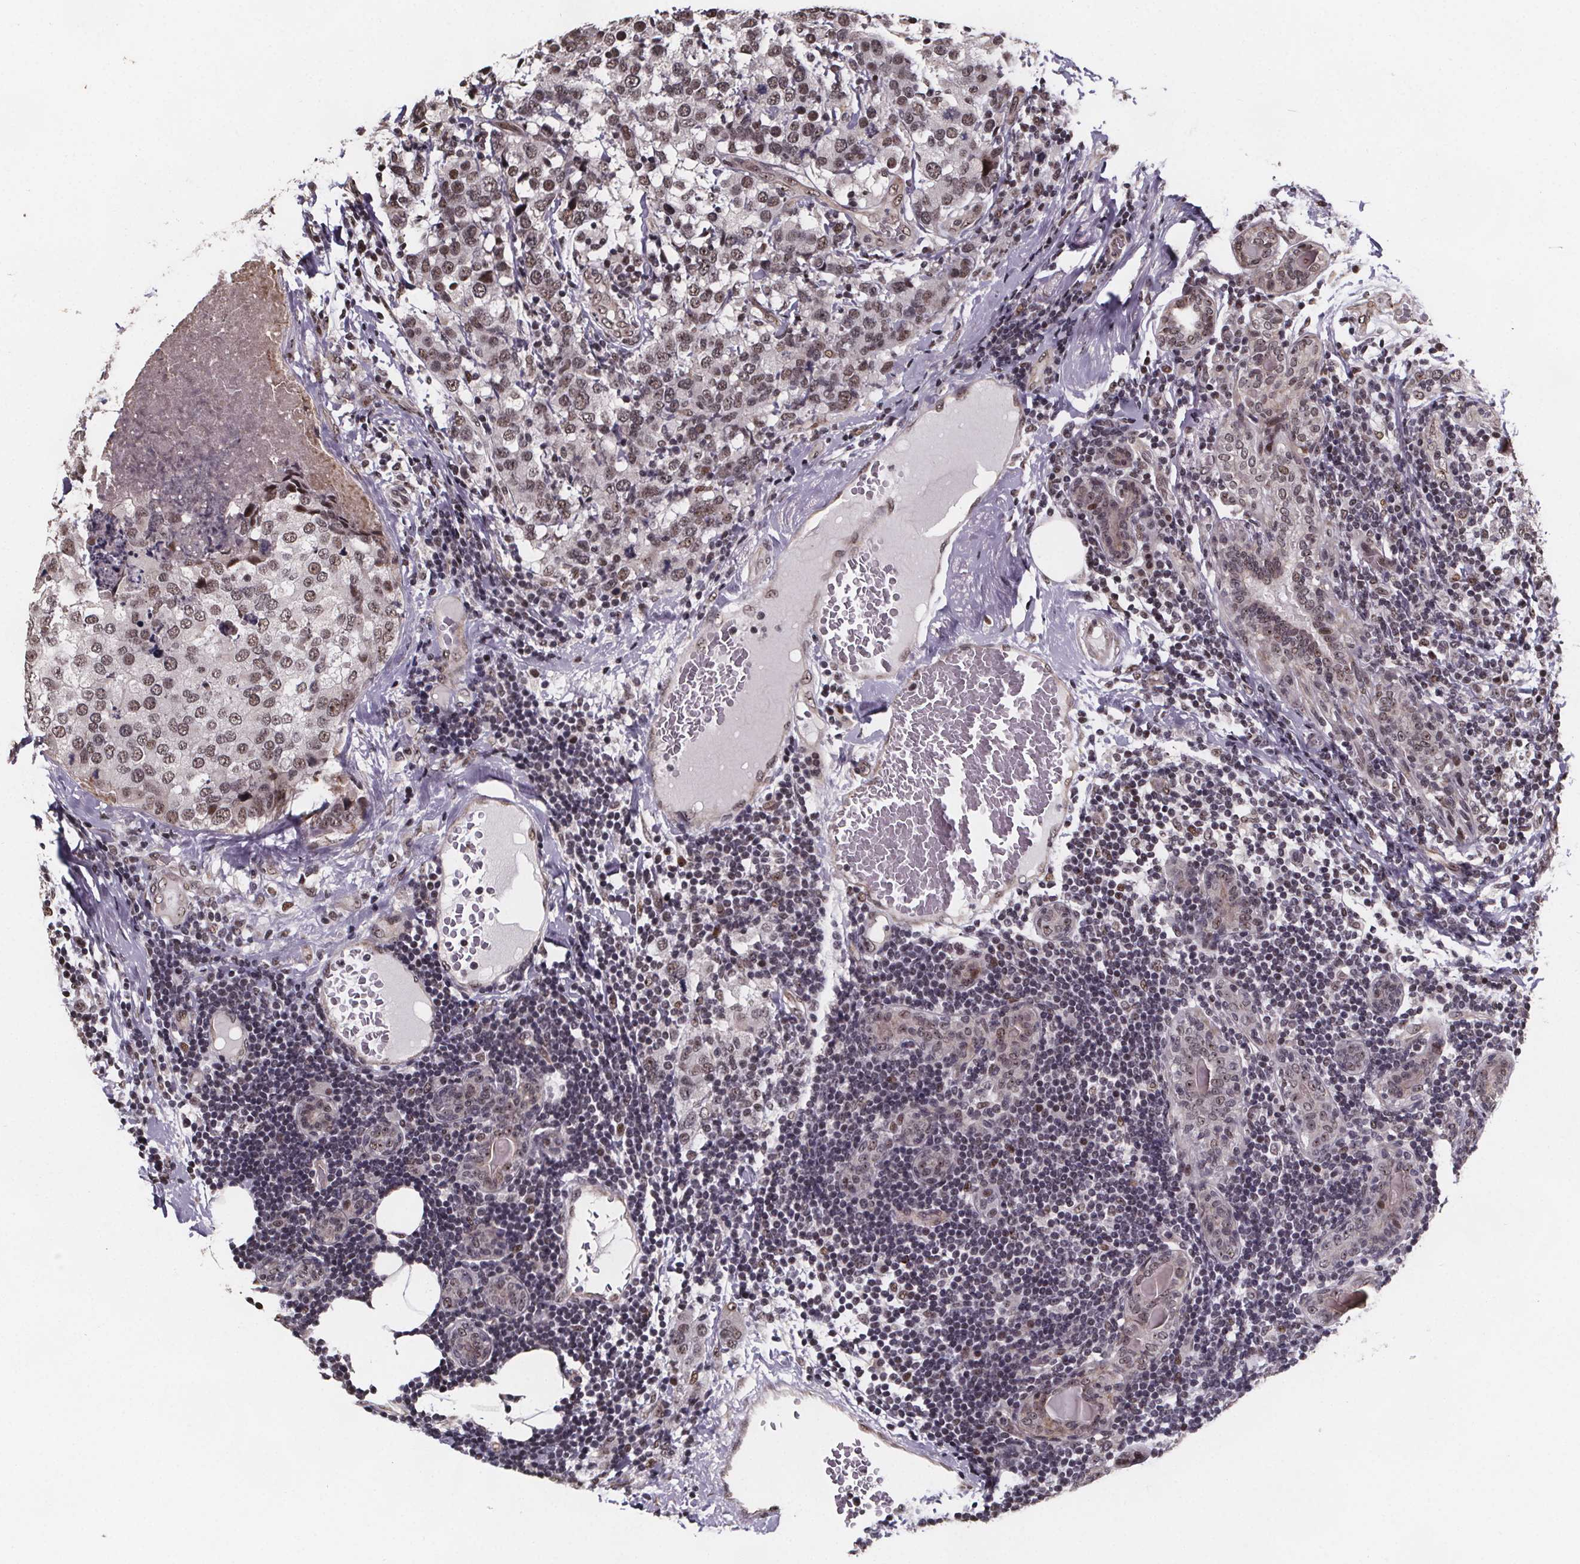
{"staining": {"intensity": "moderate", "quantity": ">75%", "location": "nuclear"}, "tissue": "breast cancer", "cell_type": "Tumor cells", "image_type": "cancer", "snomed": [{"axis": "morphology", "description": "Lobular carcinoma"}, {"axis": "topography", "description": "Breast"}], "caption": "Breast lobular carcinoma was stained to show a protein in brown. There is medium levels of moderate nuclear staining in about >75% of tumor cells.", "gene": "U2SURP", "patient": {"sex": "female", "age": 59}}